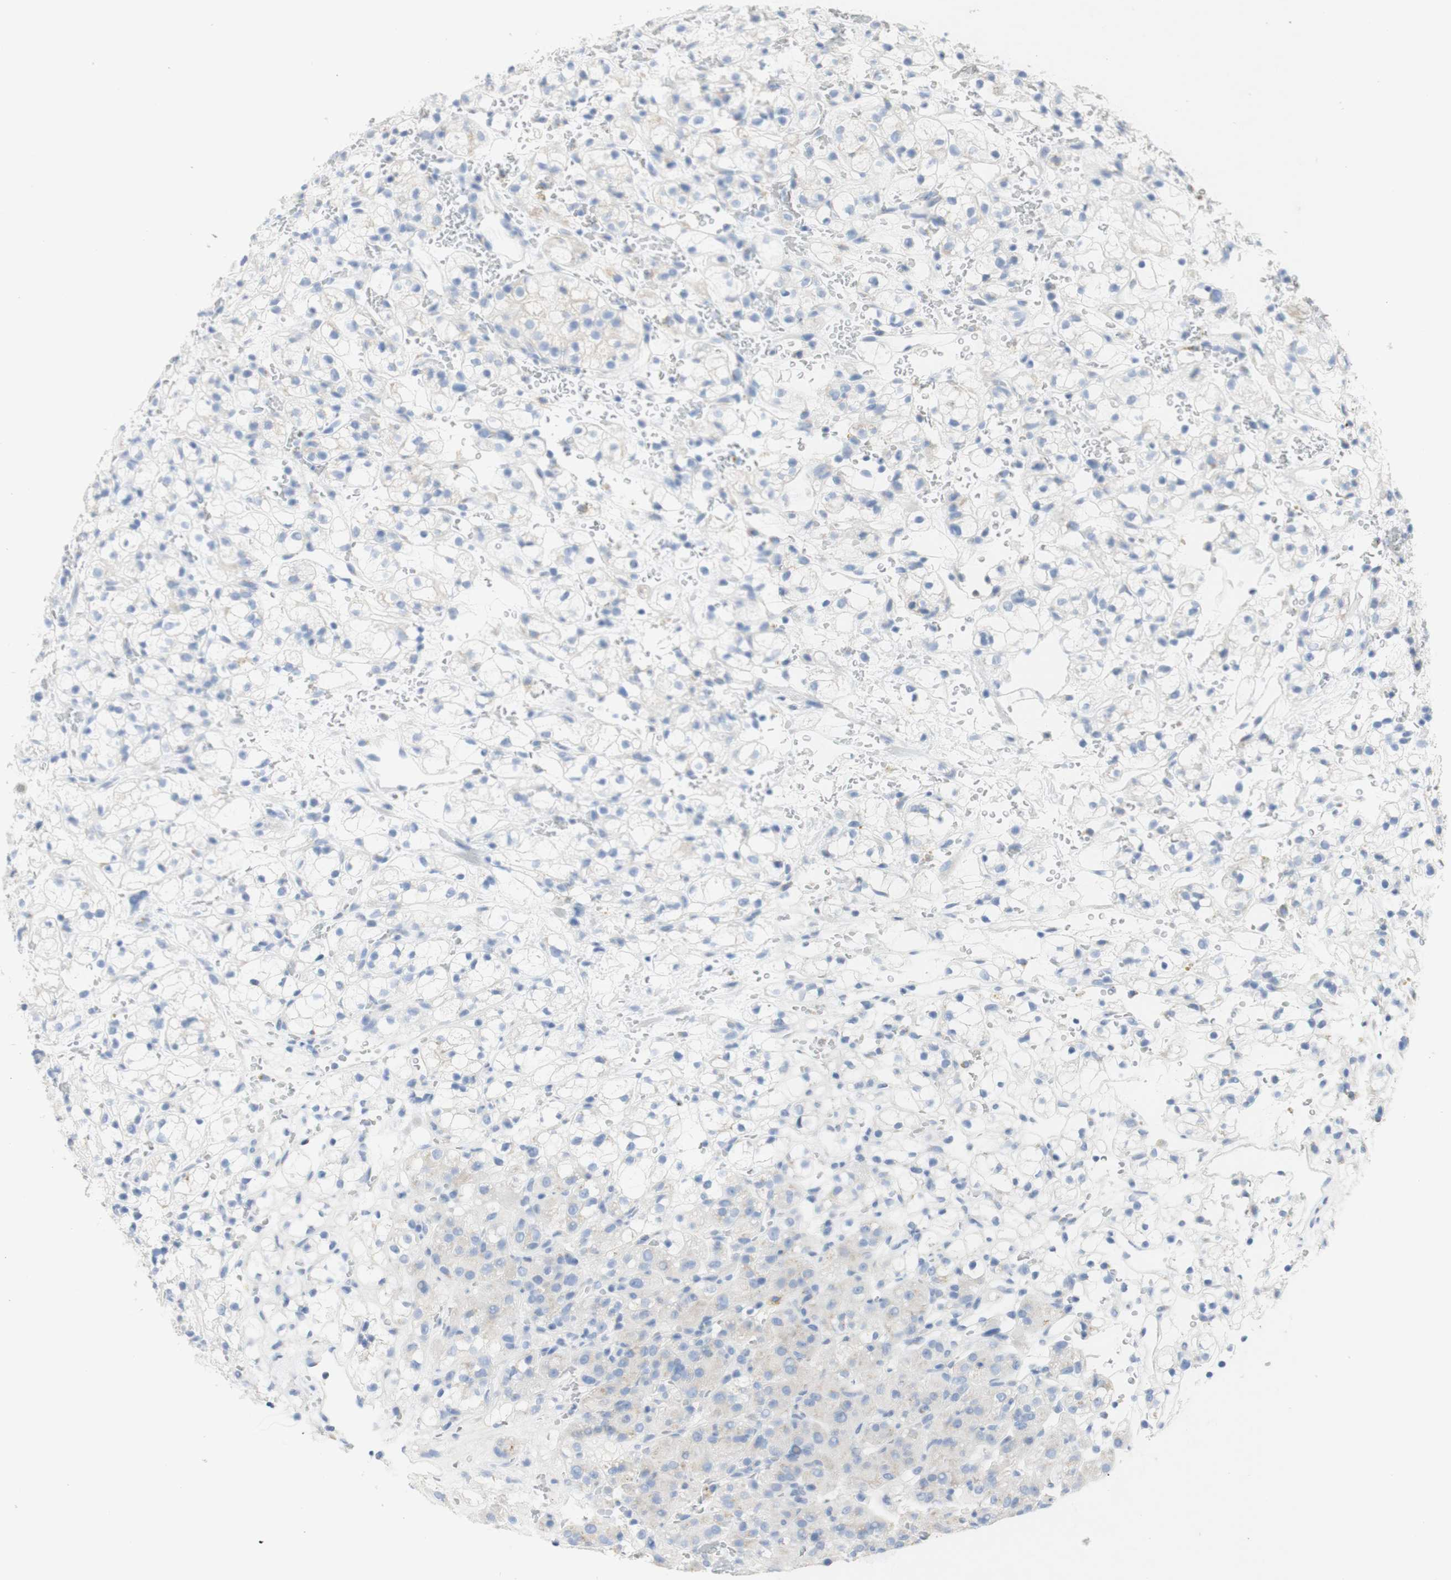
{"staining": {"intensity": "weak", "quantity": "<25%", "location": "cytoplasmic/membranous"}, "tissue": "renal cancer", "cell_type": "Tumor cells", "image_type": "cancer", "snomed": [{"axis": "morphology", "description": "Adenocarcinoma, NOS"}, {"axis": "topography", "description": "Kidney"}], "caption": "Immunohistochemistry (IHC) micrograph of neoplastic tissue: human renal cancer (adenocarcinoma) stained with DAB exhibits no significant protein staining in tumor cells.", "gene": "MANEA", "patient": {"sex": "male", "age": 61}}